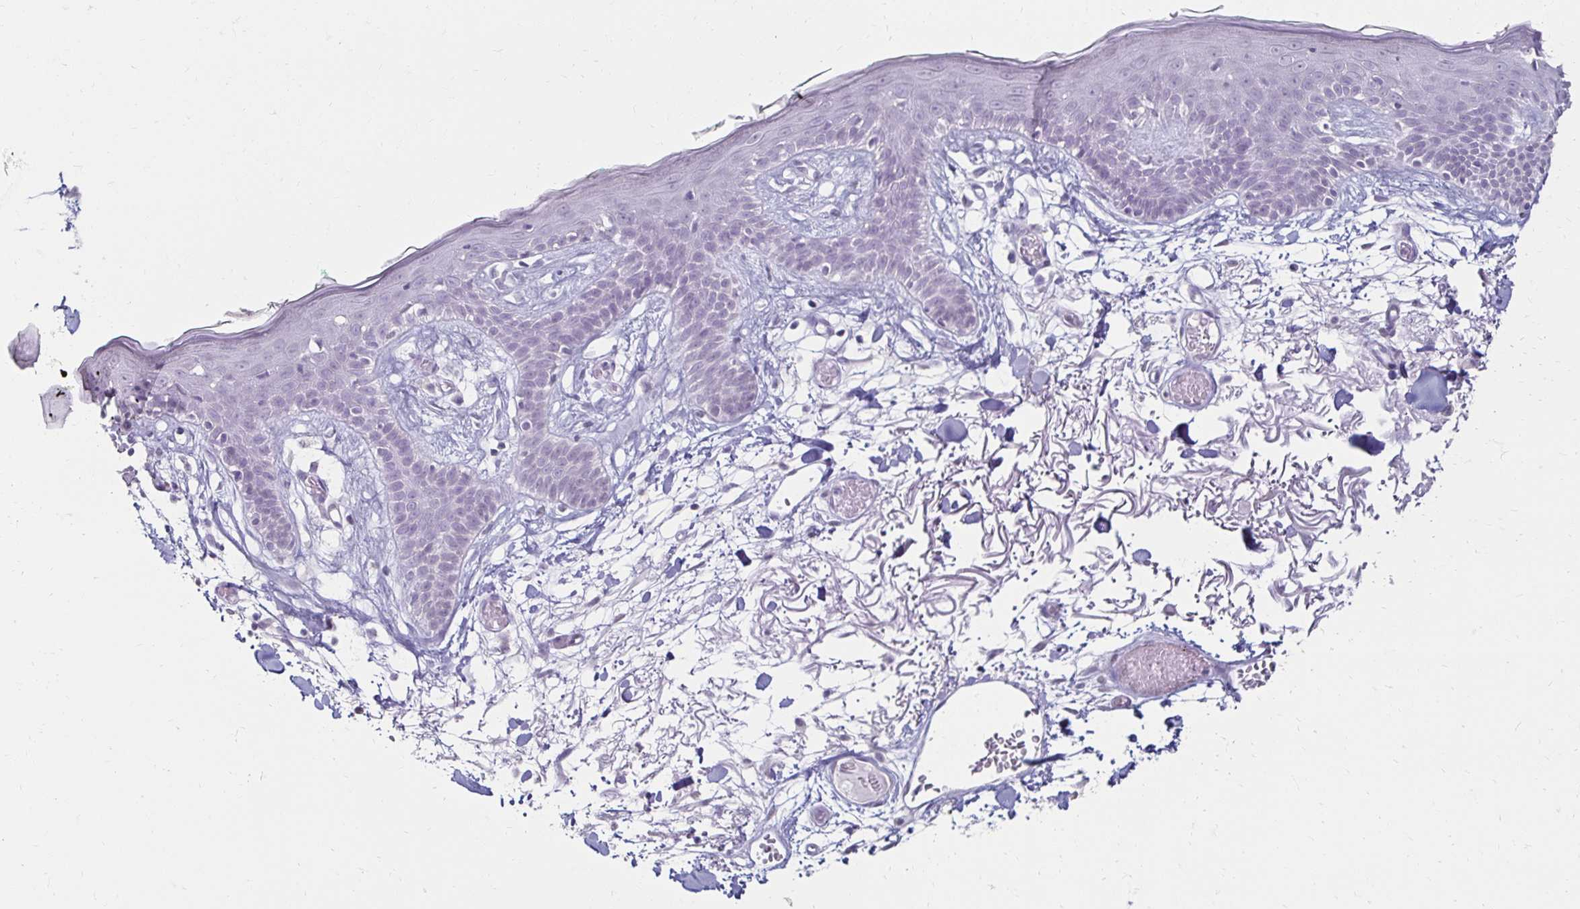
{"staining": {"intensity": "negative", "quantity": "none", "location": "none"}, "tissue": "skin", "cell_type": "Fibroblasts", "image_type": "normal", "snomed": [{"axis": "morphology", "description": "Normal tissue, NOS"}, {"axis": "topography", "description": "Skin"}], "caption": "Human skin stained for a protein using immunohistochemistry demonstrates no expression in fibroblasts.", "gene": "TOMM34", "patient": {"sex": "male", "age": 79}}